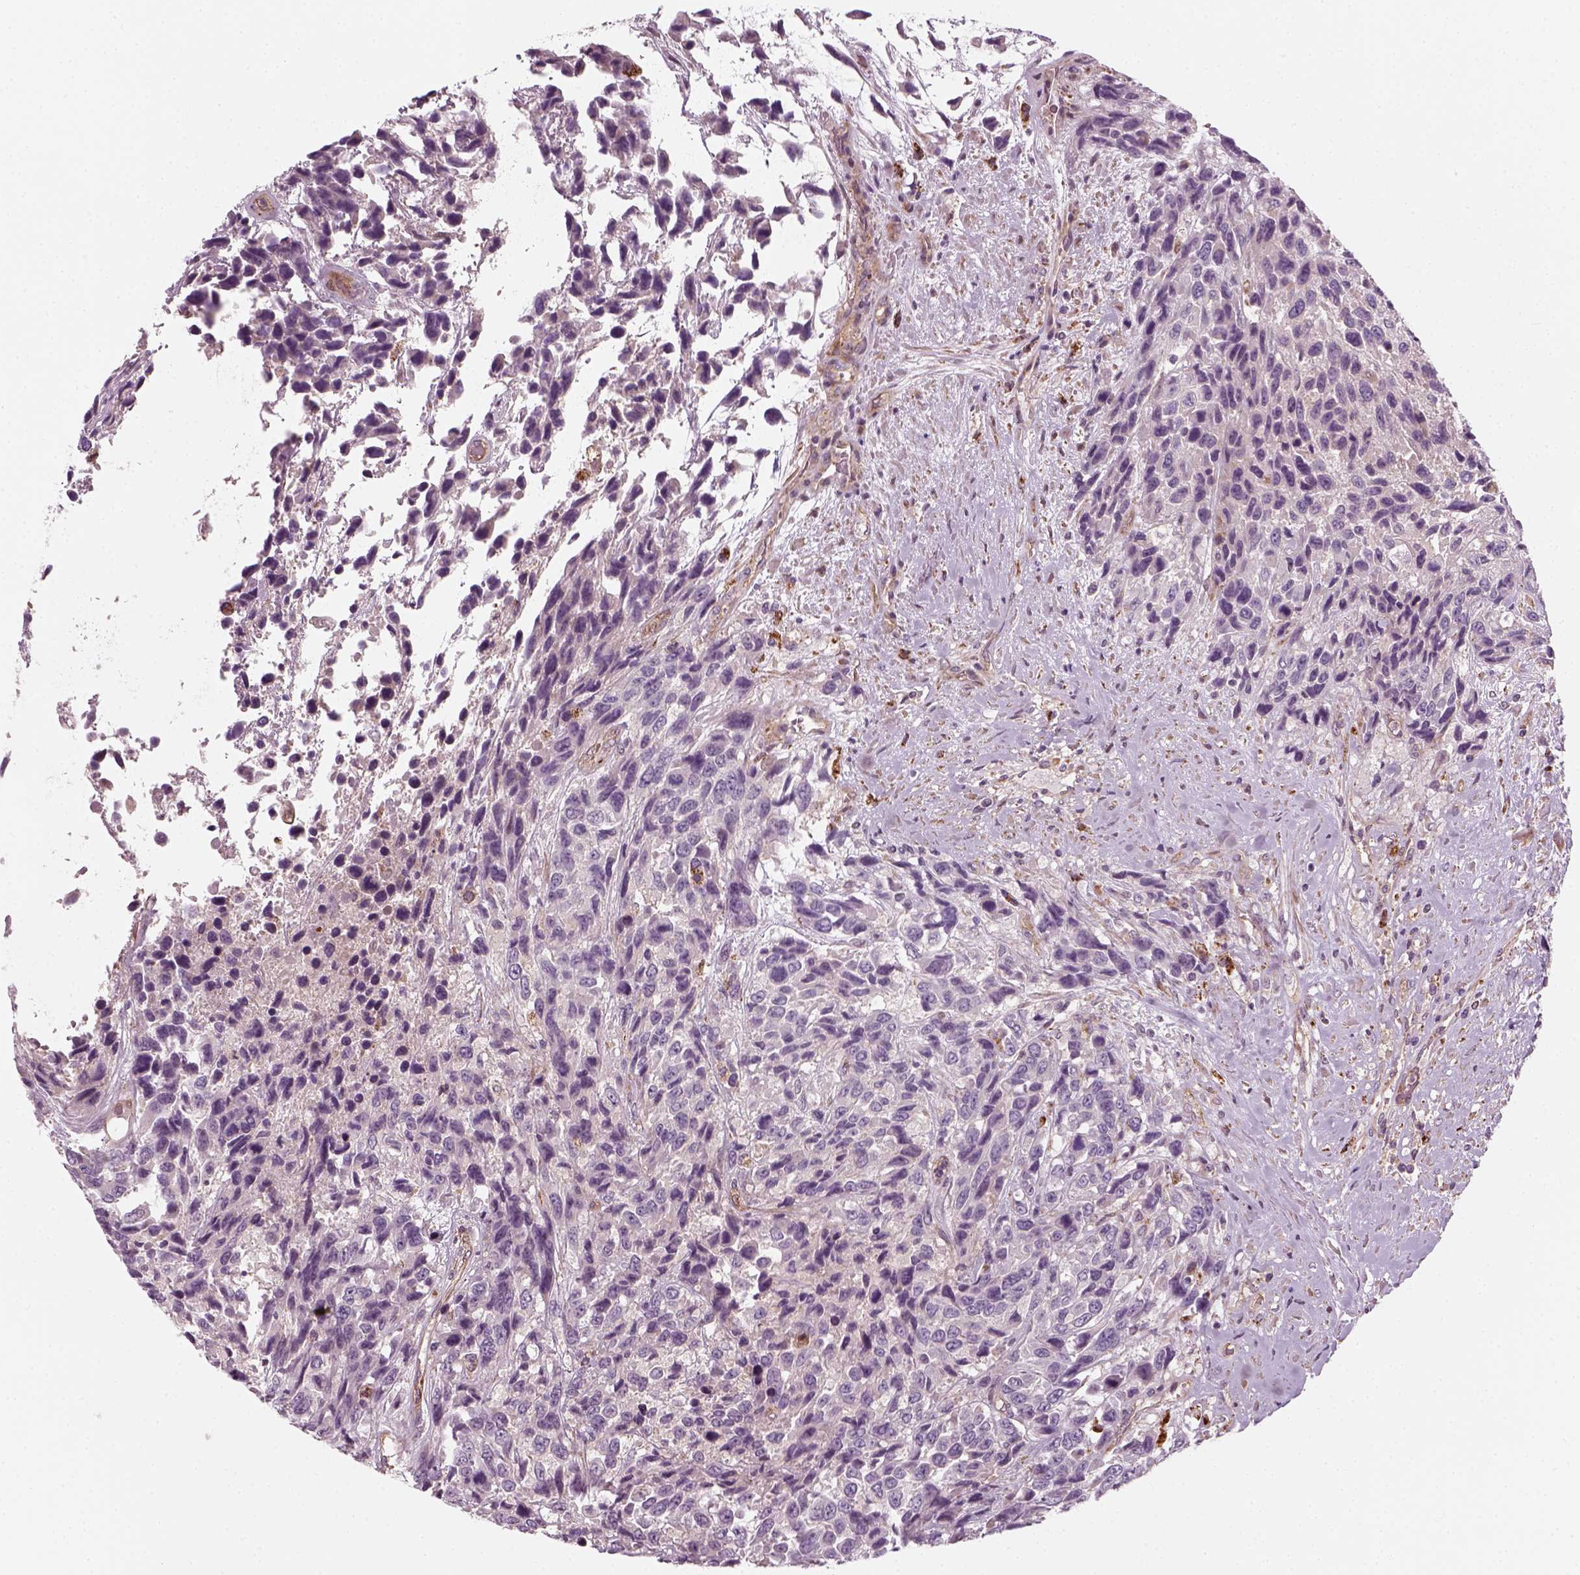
{"staining": {"intensity": "negative", "quantity": "none", "location": "none"}, "tissue": "urothelial cancer", "cell_type": "Tumor cells", "image_type": "cancer", "snomed": [{"axis": "morphology", "description": "Urothelial carcinoma, High grade"}, {"axis": "topography", "description": "Urinary bladder"}], "caption": "This is an immunohistochemistry (IHC) image of high-grade urothelial carcinoma. There is no positivity in tumor cells.", "gene": "DNASE1L1", "patient": {"sex": "female", "age": 70}}